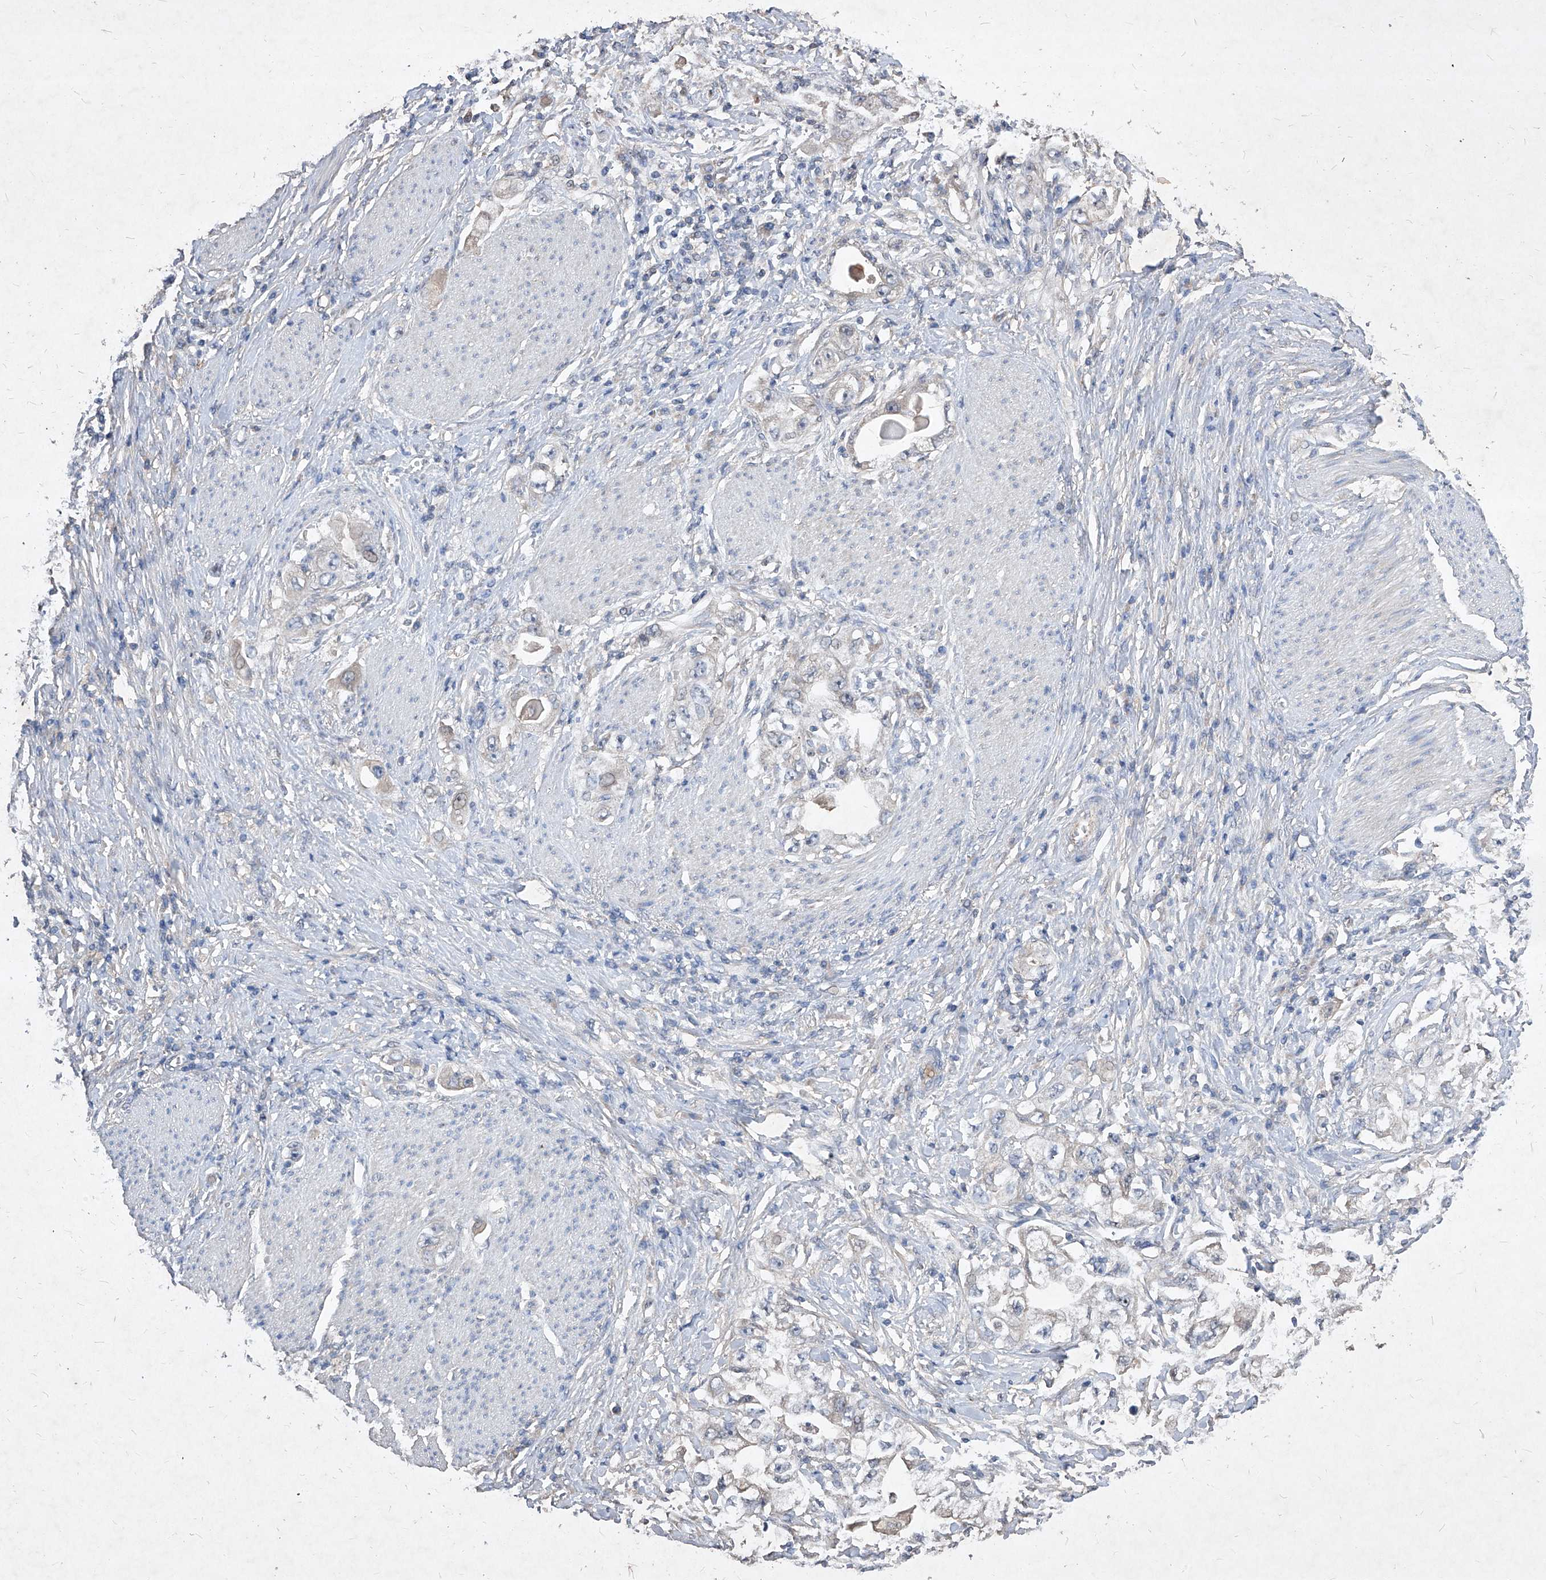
{"staining": {"intensity": "negative", "quantity": "none", "location": "none"}, "tissue": "stomach cancer", "cell_type": "Tumor cells", "image_type": "cancer", "snomed": [{"axis": "morphology", "description": "Adenocarcinoma, NOS"}, {"axis": "topography", "description": "Stomach, lower"}], "caption": "Micrograph shows no protein positivity in tumor cells of stomach adenocarcinoma tissue.", "gene": "SYNGR1", "patient": {"sex": "female", "age": 93}}